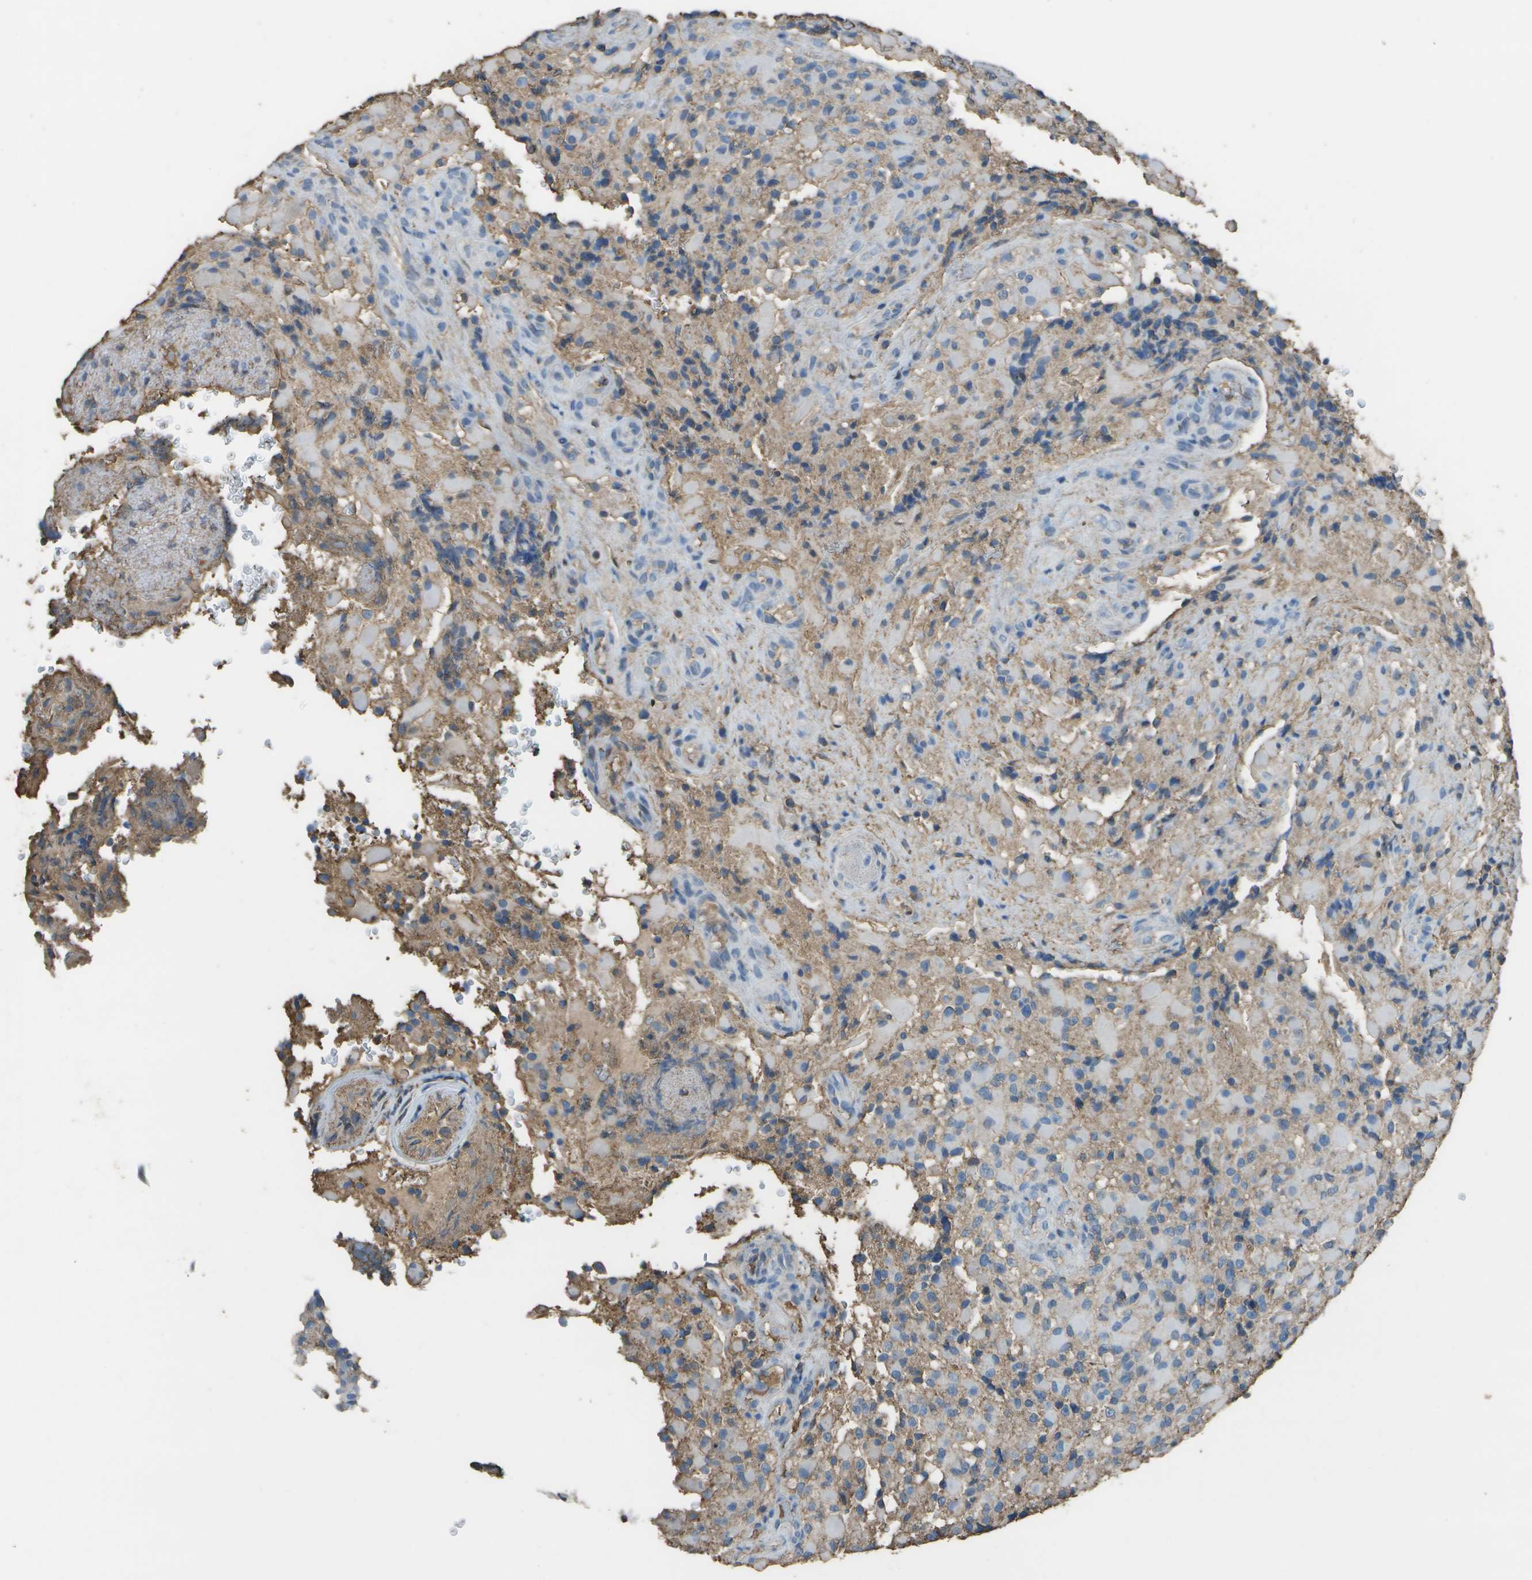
{"staining": {"intensity": "weak", "quantity": "25%-75%", "location": "cytoplasmic/membranous"}, "tissue": "glioma", "cell_type": "Tumor cells", "image_type": "cancer", "snomed": [{"axis": "morphology", "description": "Glioma, malignant, High grade"}, {"axis": "topography", "description": "Brain"}], "caption": "Weak cytoplasmic/membranous staining for a protein is seen in approximately 25%-75% of tumor cells of glioma using immunohistochemistry (IHC).", "gene": "CYP4F11", "patient": {"sex": "male", "age": 71}}